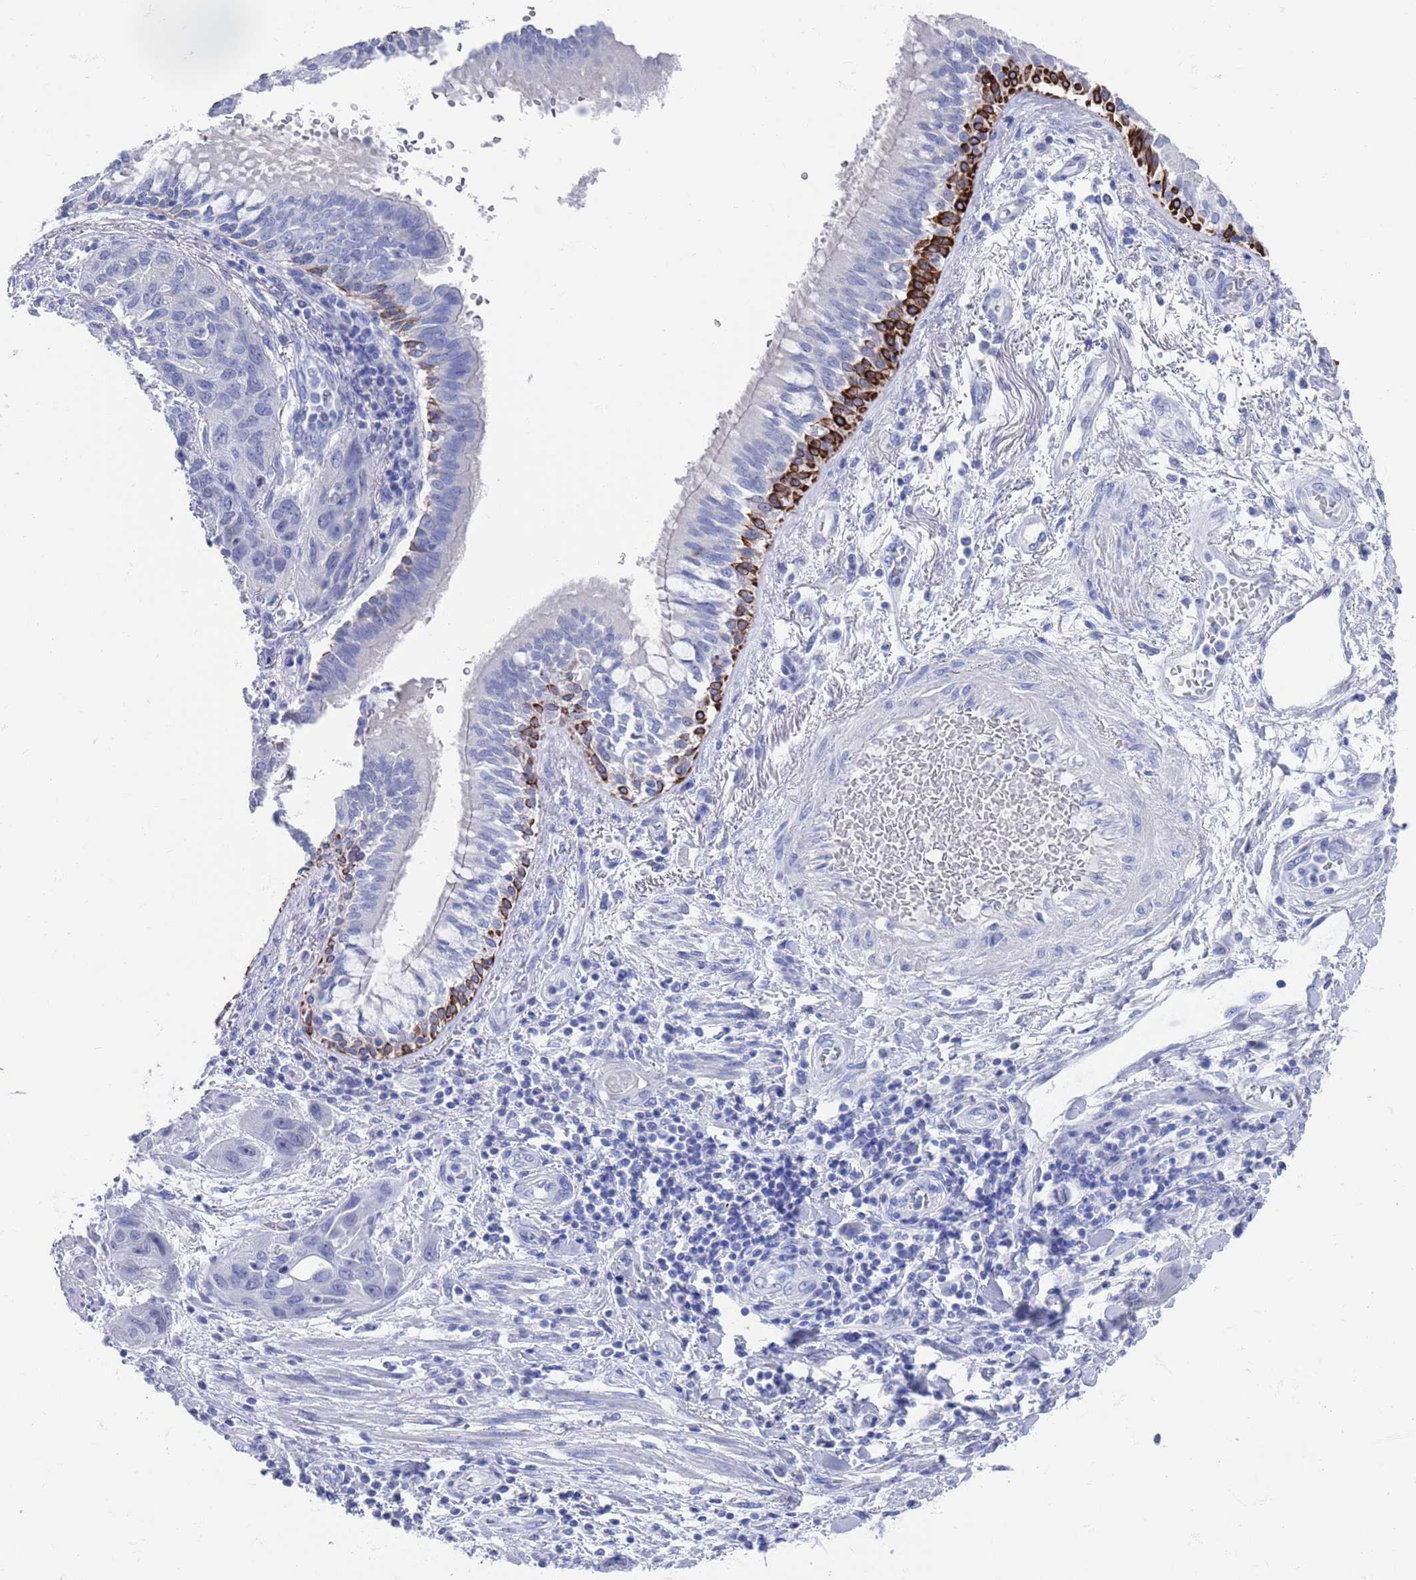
{"staining": {"intensity": "negative", "quantity": "none", "location": "none"}, "tissue": "lung cancer", "cell_type": "Tumor cells", "image_type": "cancer", "snomed": [{"axis": "morphology", "description": "Squamous cell carcinoma, NOS"}, {"axis": "topography", "description": "Lung"}], "caption": "Tumor cells are negative for brown protein staining in lung cancer (squamous cell carcinoma).", "gene": "MTMR2", "patient": {"sex": "female", "age": 70}}